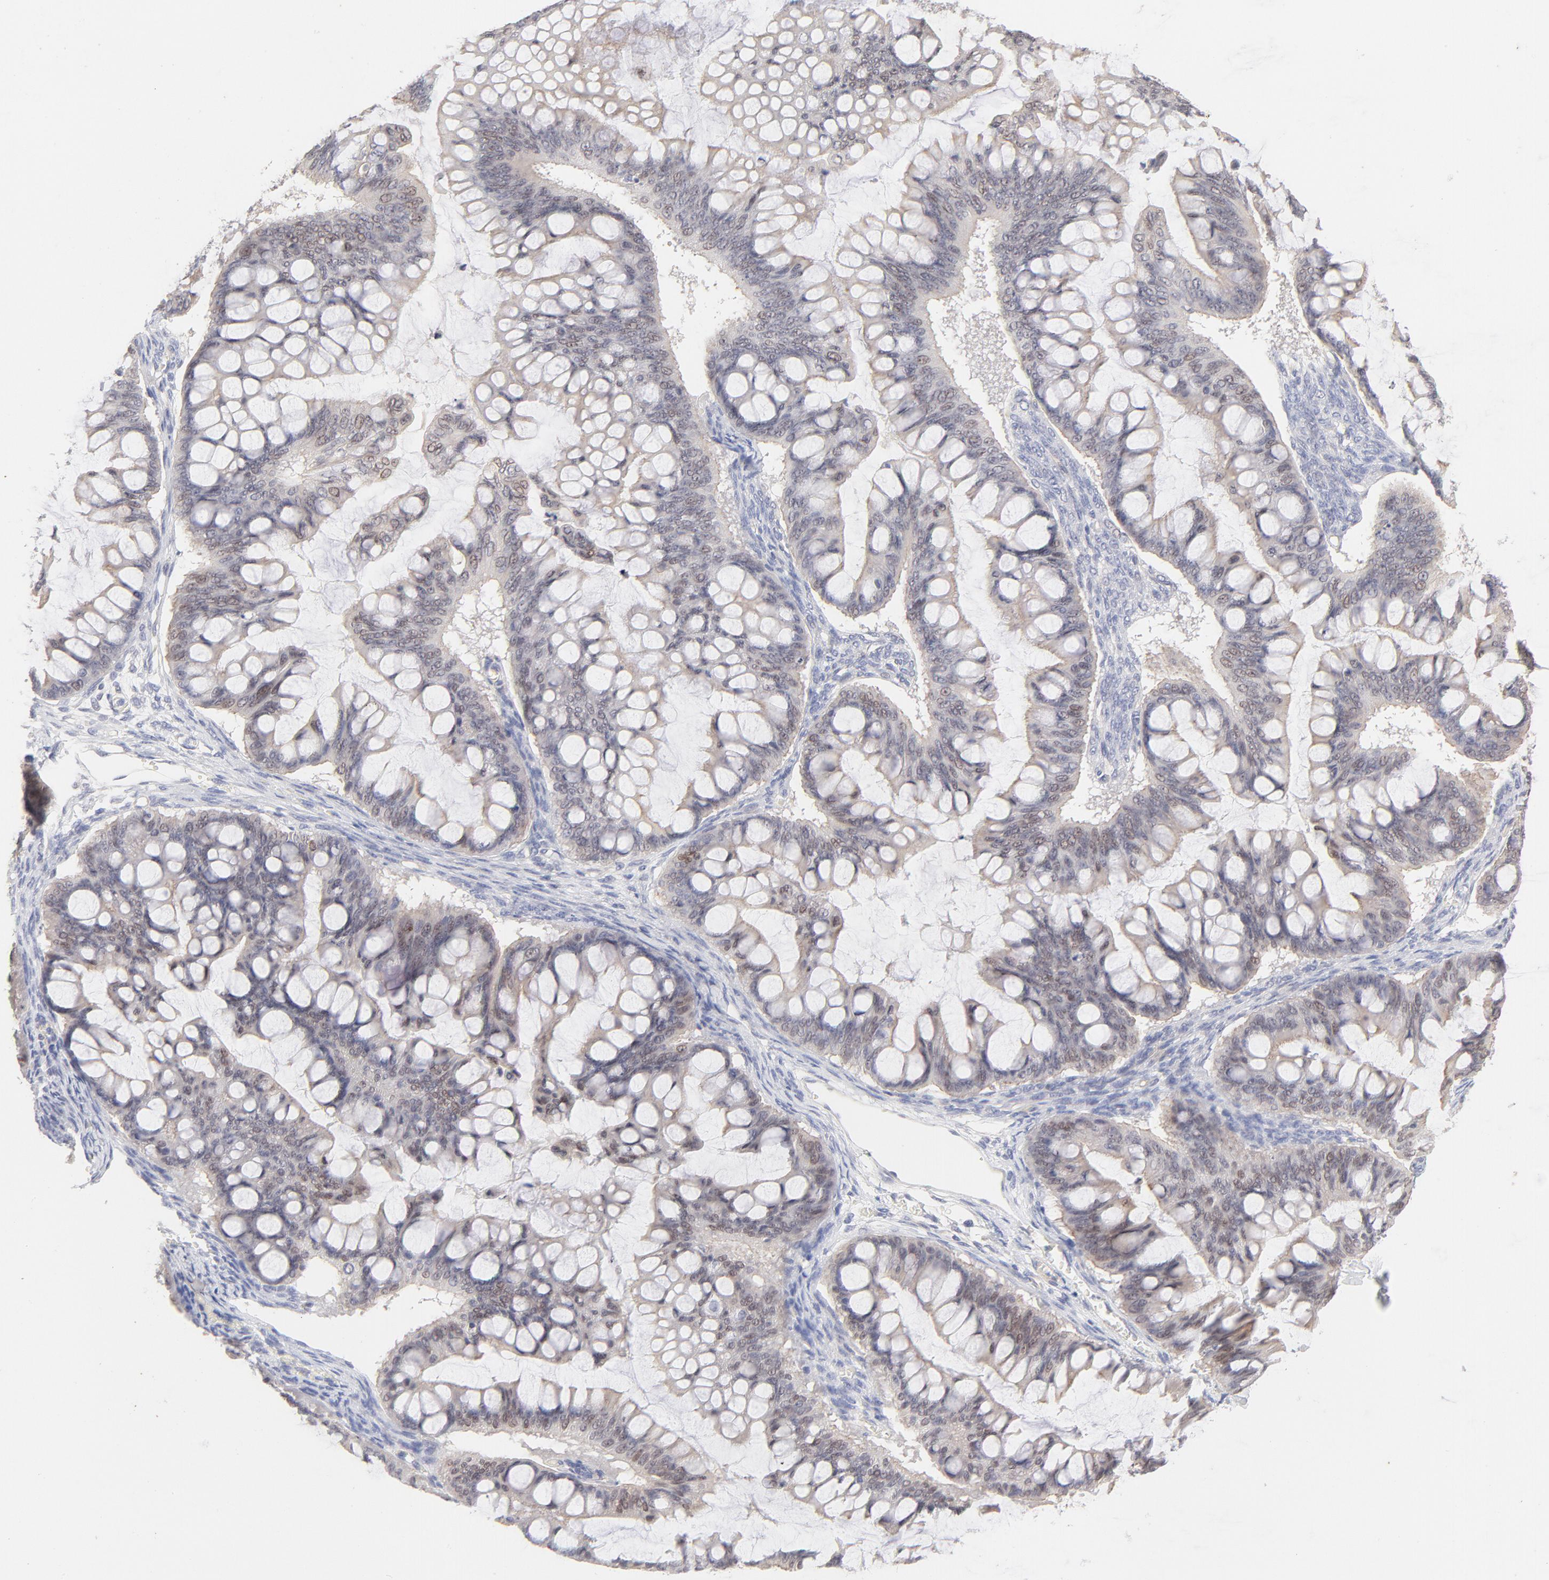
{"staining": {"intensity": "weak", "quantity": "<25%", "location": "nuclear"}, "tissue": "ovarian cancer", "cell_type": "Tumor cells", "image_type": "cancer", "snomed": [{"axis": "morphology", "description": "Cystadenocarcinoma, mucinous, NOS"}, {"axis": "topography", "description": "Ovary"}], "caption": "Immunohistochemistry (IHC) of human ovarian cancer demonstrates no positivity in tumor cells. (DAB (3,3'-diaminobenzidine) immunohistochemistry visualized using brightfield microscopy, high magnification).", "gene": "ELF3", "patient": {"sex": "female", "age": 73}}